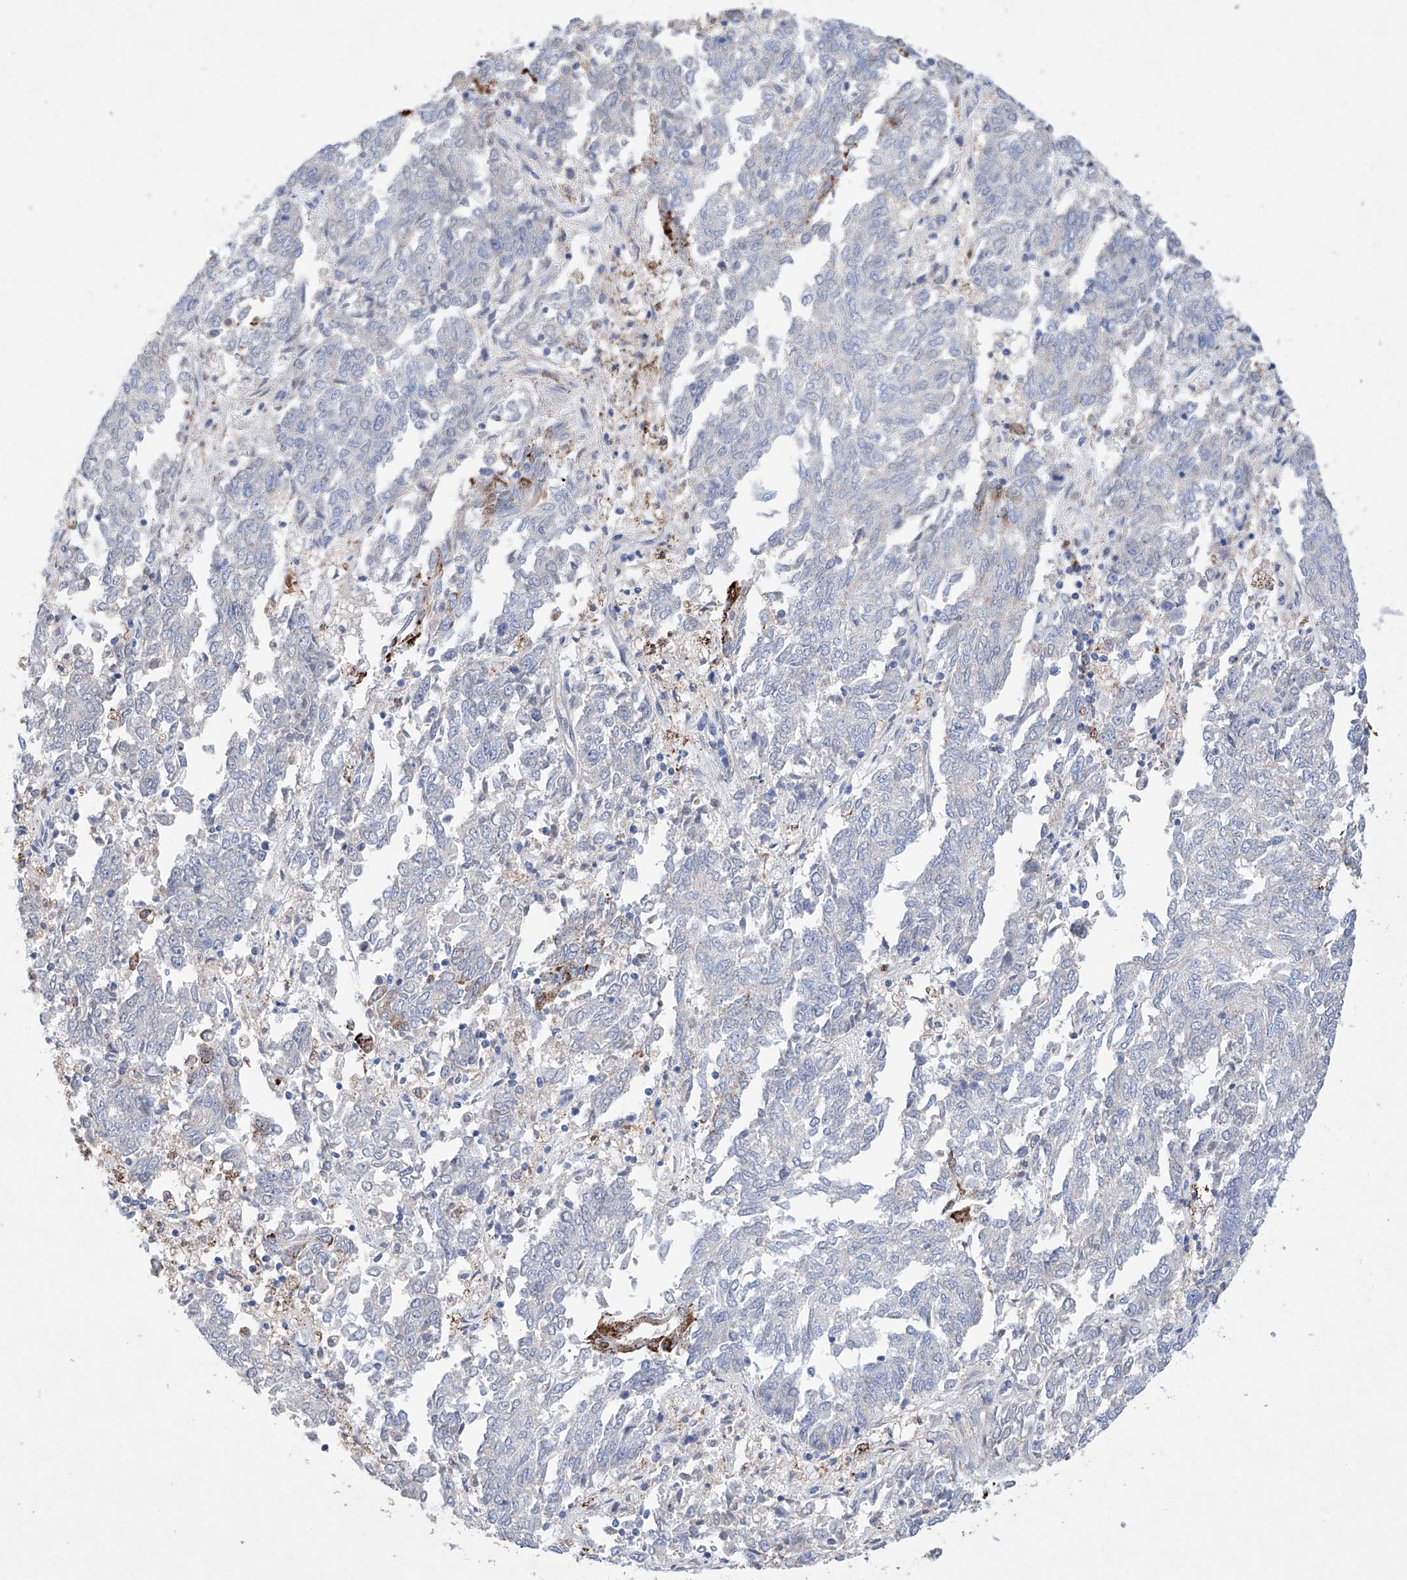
{"staining": {"intensity": "negative", "quantity": "none", "location": "none"}, "tissue": "endometrial cancer", "cell_type": "Tumor cells", "image_type": "cancer", "snomed": [{"axis": "morphology", "description": "Adenocarcinoma, NOS"}, {"axis": "topography", "description": "Endometrium"}], "caption": "Immunohistochemical staining of human adenocarcinoma (endometrial) demonstrates no significant staining in tumor cells. The staining is performed using DAB (3,3'-diaminobenzidine) brown chromogen with nuclei counter-stained in using hematoxylin.", "gene": "NRROS", "patient": {"sex": "female", "age": 80}}